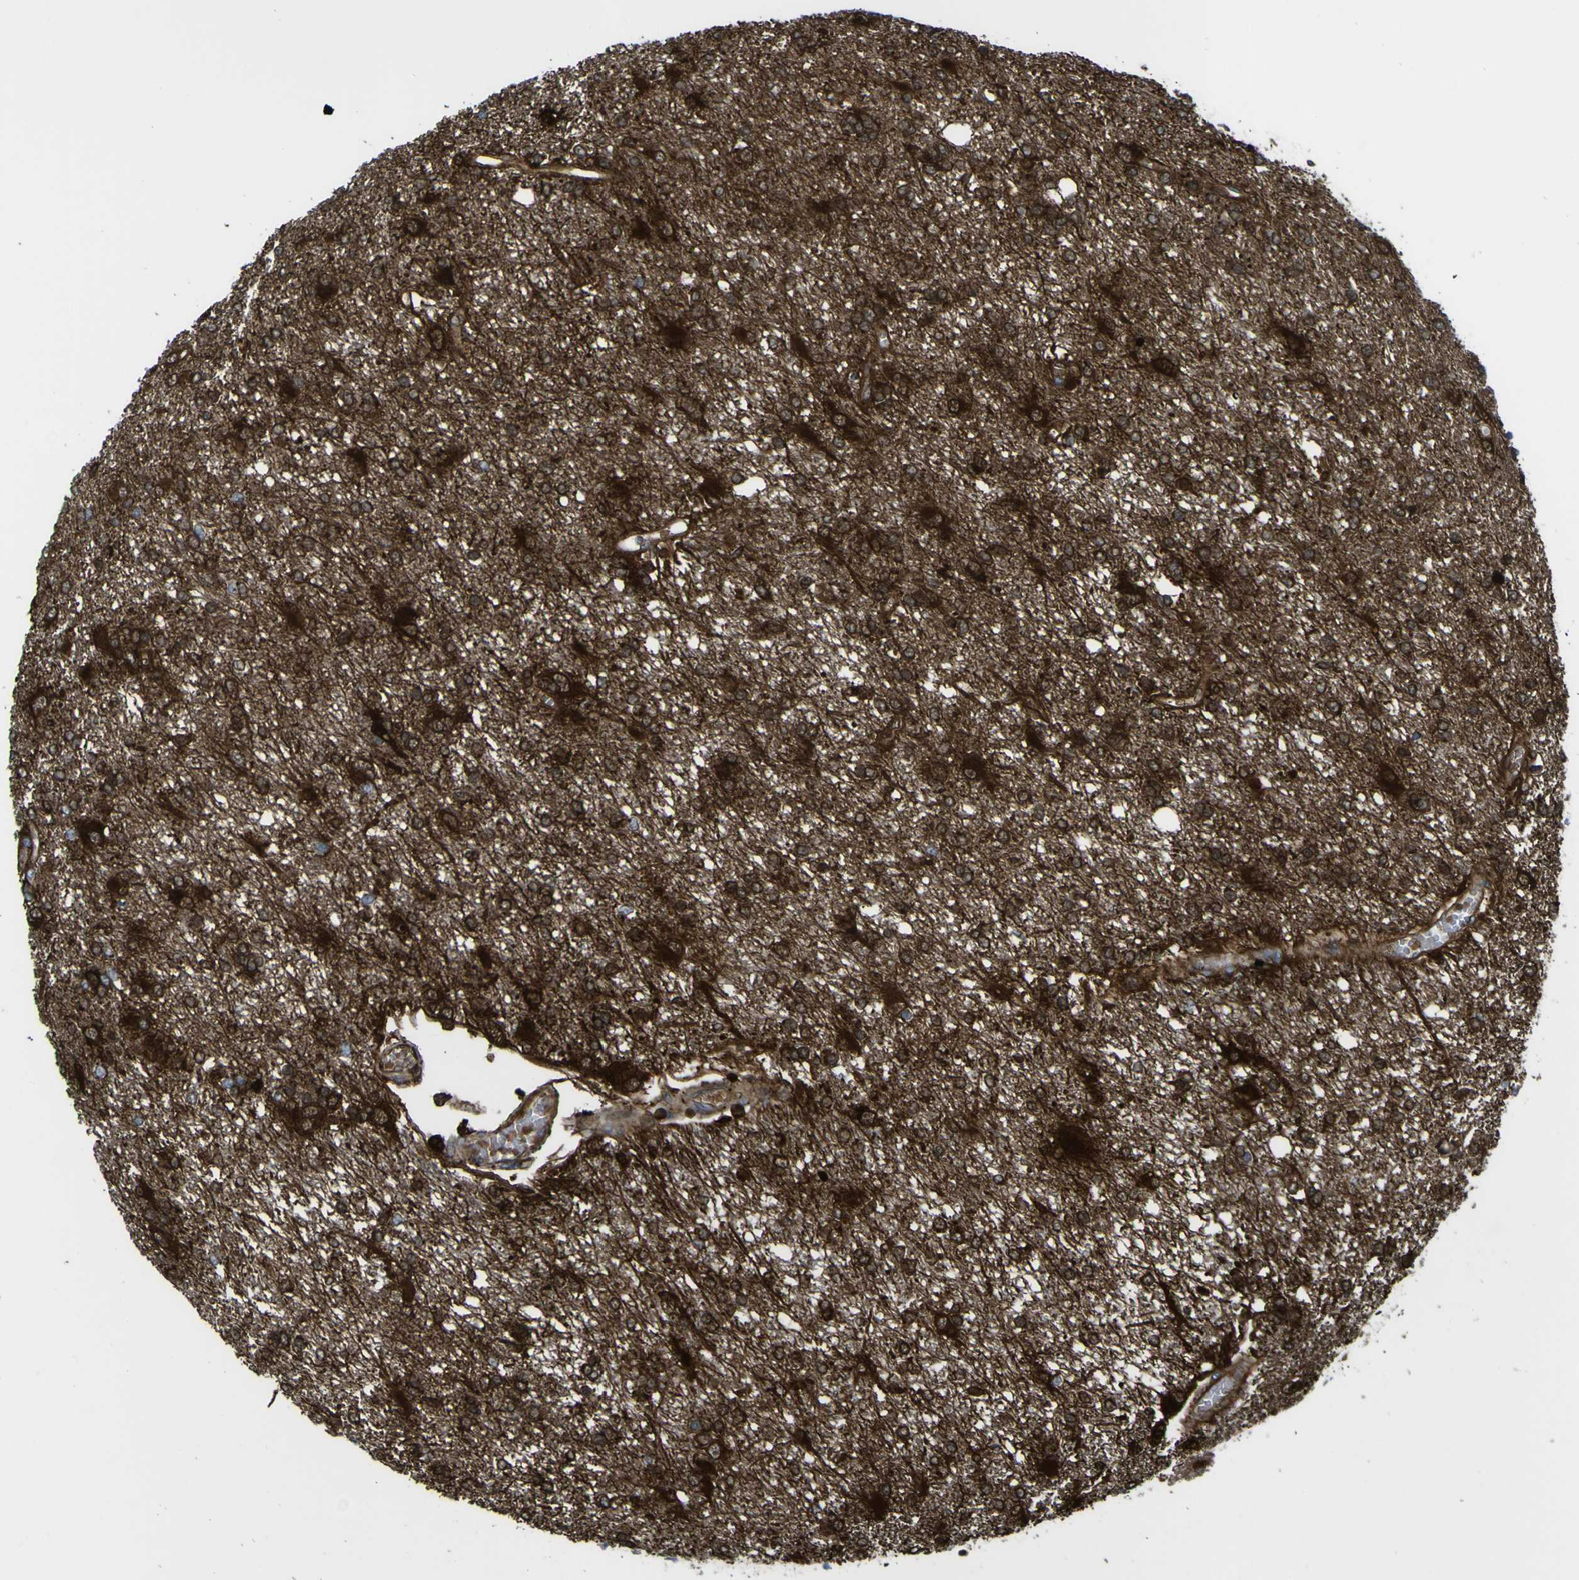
{"staining": {"intensity": "strong", "quantity": "25%-75%", "location": "cytoplasmic/membranous"}, "tissue": "glioma", "cell_type": "Tumor cells", "image_type": "cancer", "snomed": [{"axis": "morphology", "description": "Glioma, malignant, High grade"}, {"axis": "topography", "description": "Brain"}], "caption": "Tumor cells exhibit high levels of strong cytoplasmic/membranous positivity in about 25%-75% of cells in glioma. Immunohistochemistry (ihc) stains the protein in brown and the nuclei are stained blue.", "gene": "CST3", "patient": {"sex": "female", "age": 59}}